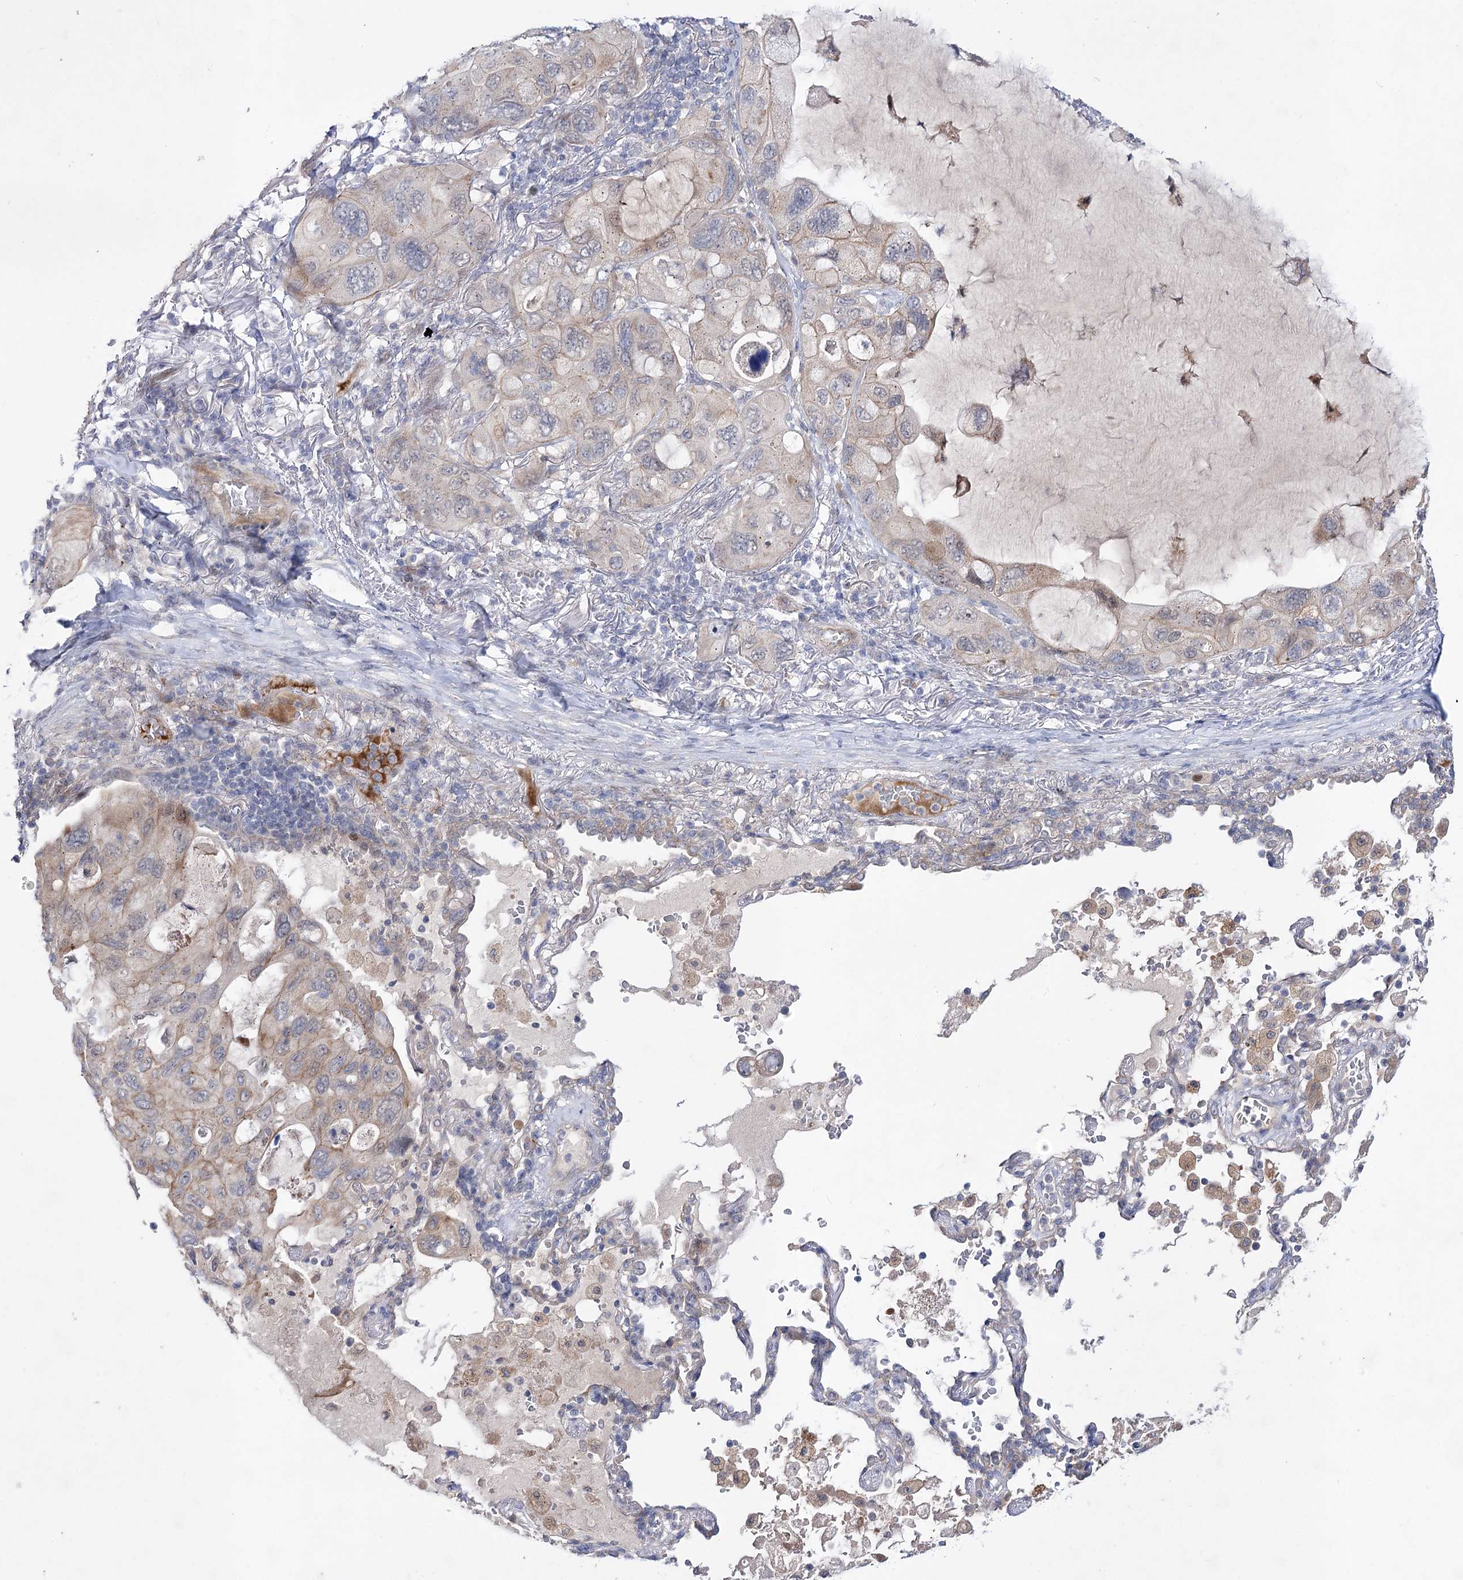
{"staining": {"intensity": "weak", "quantity": "<25%", "location": "cytoplasmic/membranous,nuclear"}, "tissue": "lung cancer", "cell_type": "Tumor cells", "image_type": "cancer", "snomed": [{"axis": "morphology", "description": "Squamous cell carcinoma, NOS"}, {"axis": "topography", "description": "Lung"}], "caption": "Tumor cells show no significant expression in lung cancer (squamous cell carcinoma). (DAB IHC, high magnification).", "gene": "ARHGAP32", "patient": {"sex": "female", "age": 73}}